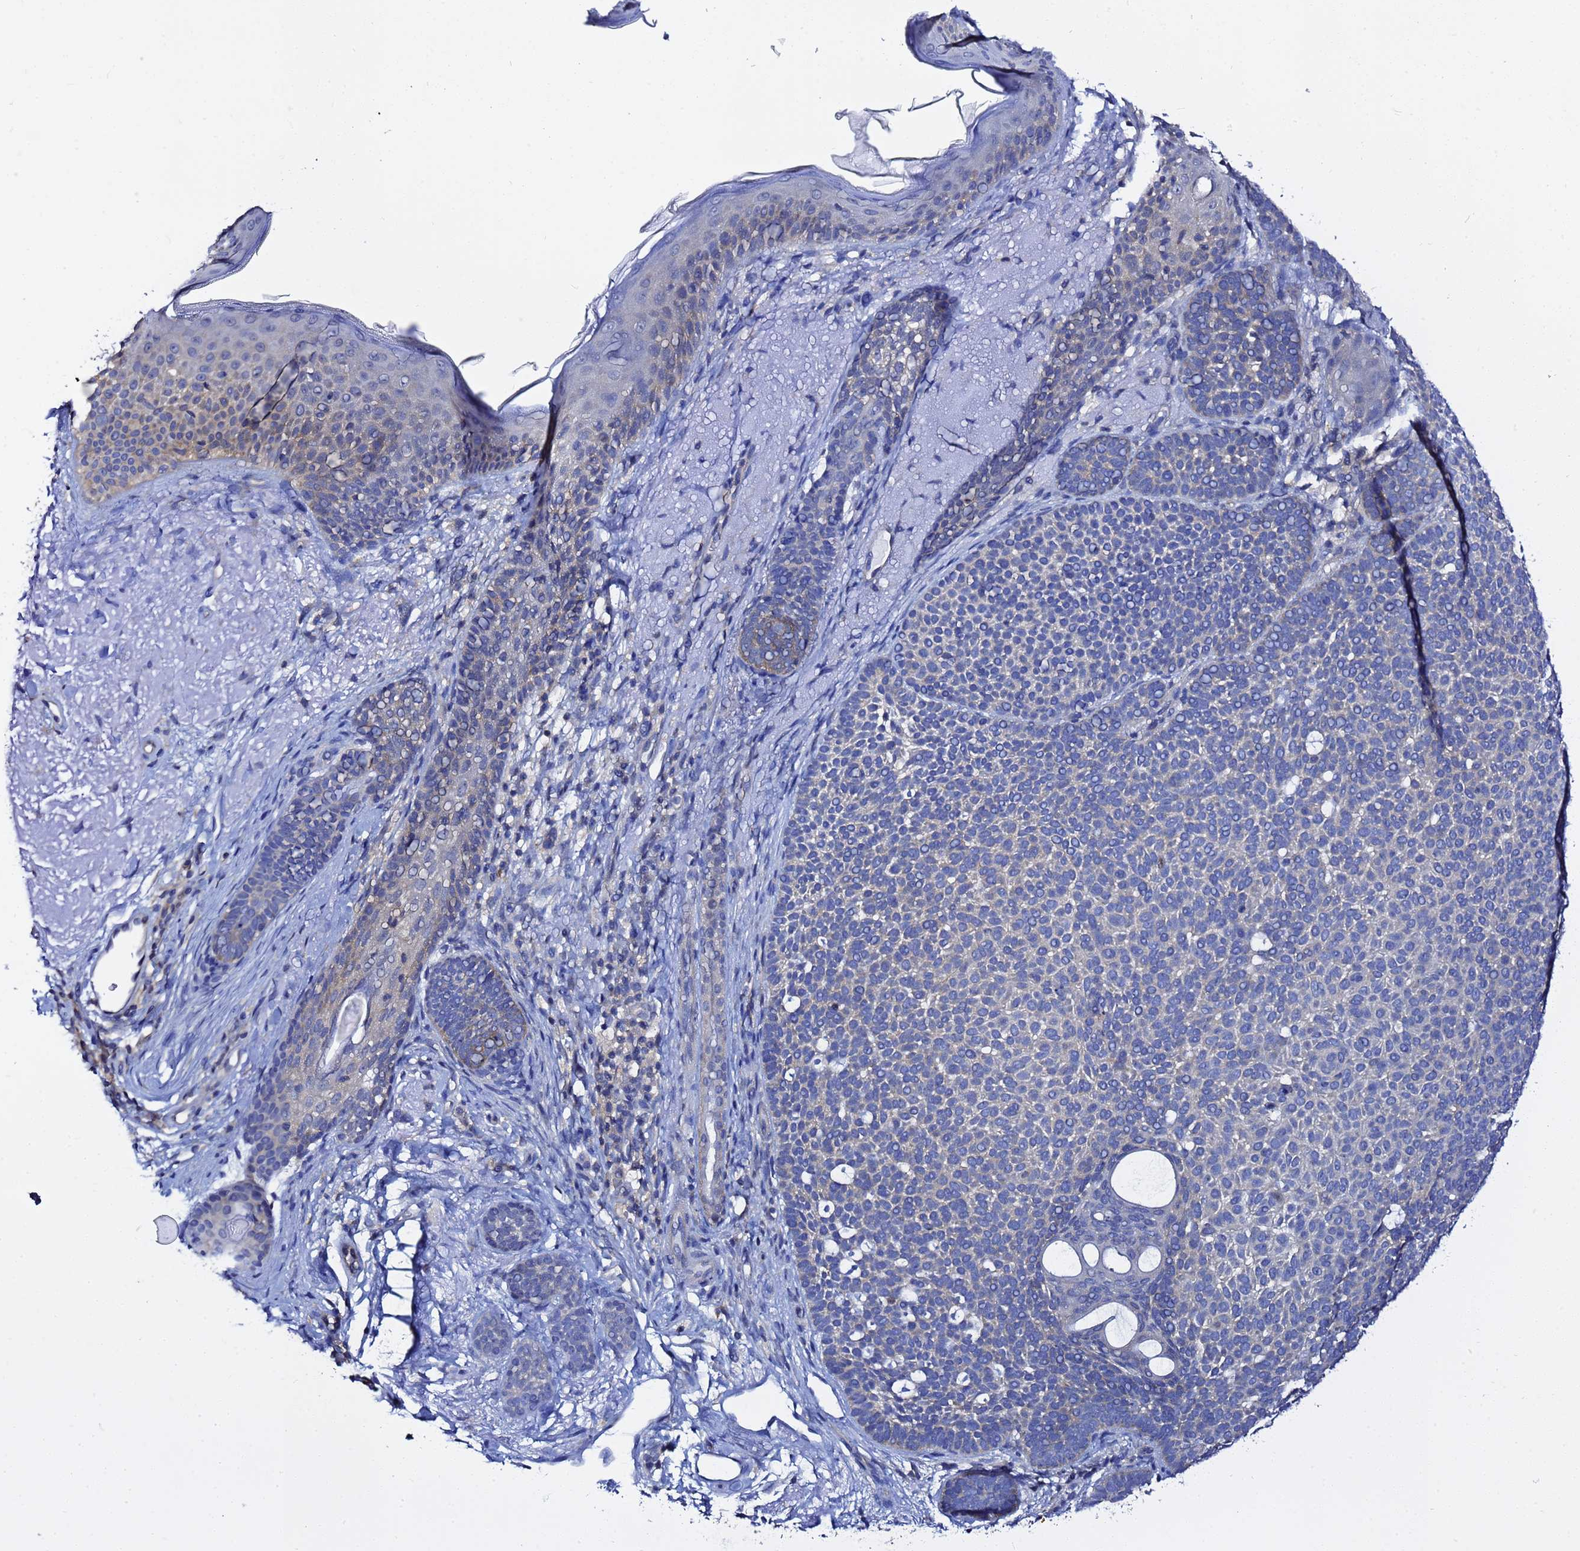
{"staining": {"intensity": "negative", "quantity": "none", "location": "none"}, "tissue": "skin cancer", "cell_type": "Tumor cells", "image_type": "cancer", "snomed": [{"axis": "morphology", "description": "Basal cell carcinoma"}, {"axis": "topography", "description": "Skin"}], "caption": "Immunohistochemistry of human basal cell carcinoma (skin) exhibits no staining in tumor cells. (Brightfield microscopy of DAB immunohistochemistry at high magnification).", "gene": "LENG1", "patient": {"sex": "female", "age": 77}}